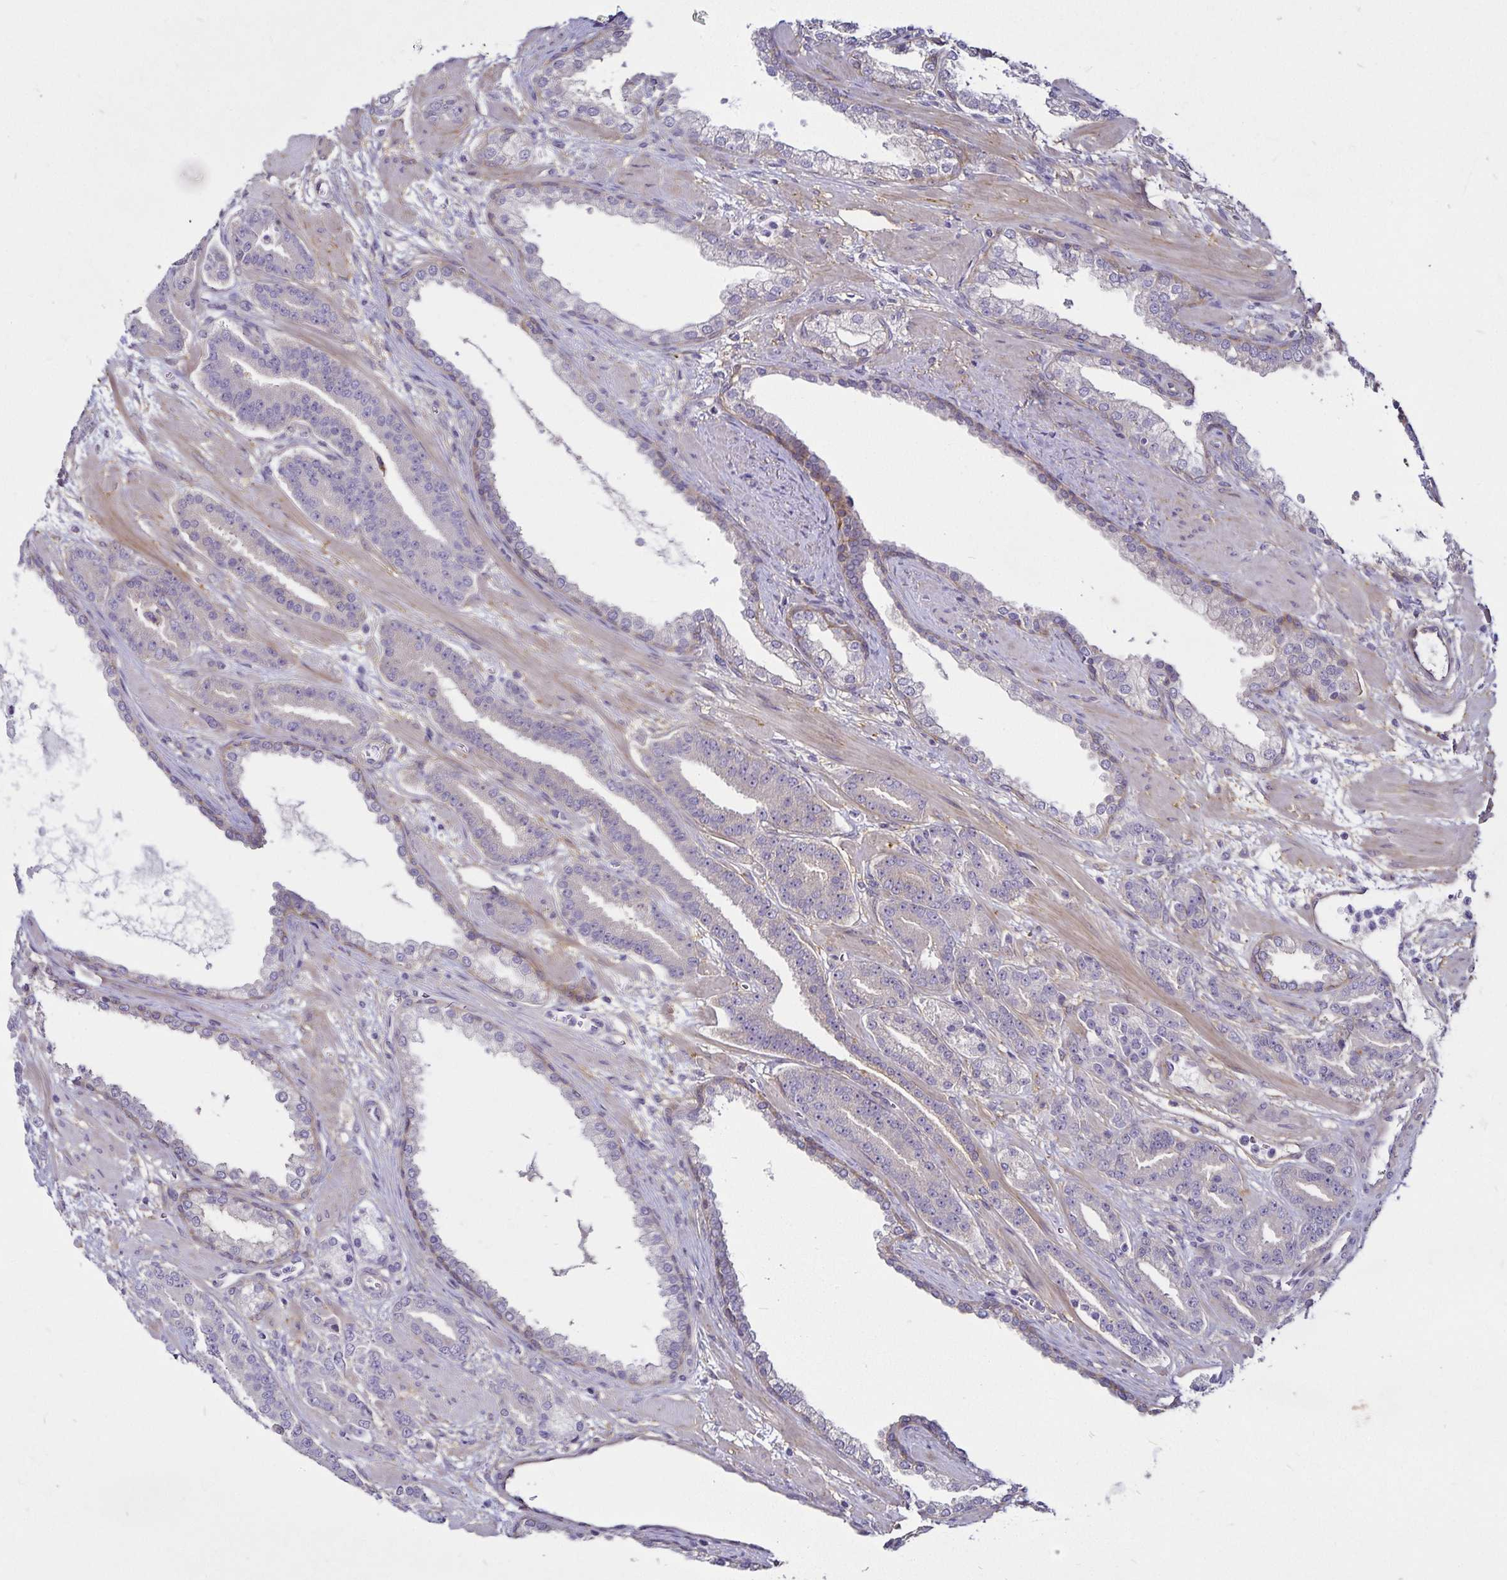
{"staining": {"intensity": "negative", "quantity": "none", "location": "none"}, "tissue": "prostate cancer", "cell_type": "Tumor cells", "image_type": "cancer", "snomed": [{"axis": "morphology", "description": "Adenocarcinoma, High grade"}, {"axis": "topography", "description": "Prostate"}], "caption": "Image shows no significant protein staining in tumor cells of prostate cancer. (DAB IHC with hematoxylin counter stain).", "gene": "GNG12", "patient": {"sex": "male", "age": 60}}